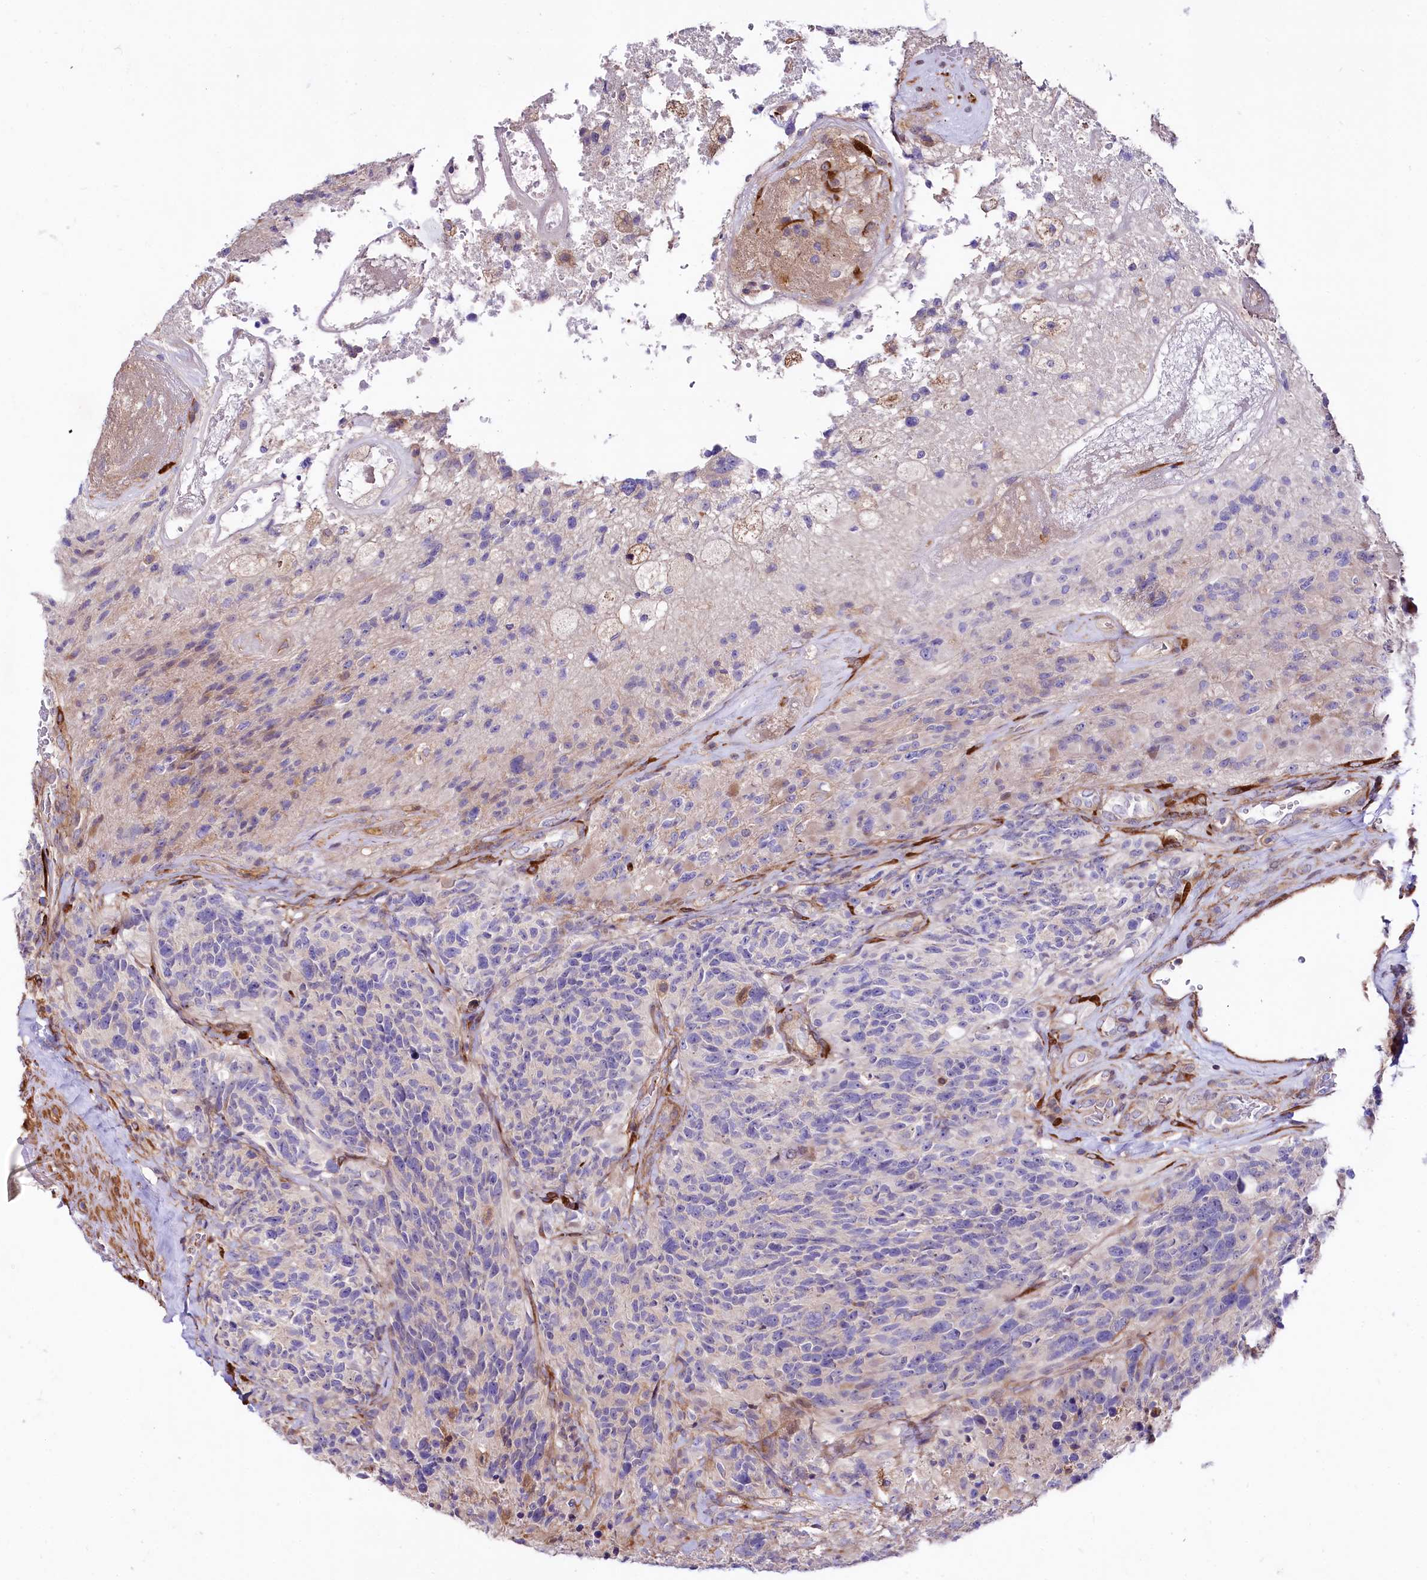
{"staining": {"intensity": "negative", "quantity": "none", "location": "none"}, "tissue": "glioma", "cell_type": "Tumor cells", "image_type": "cancer", "snomed": [{"axis": "morphology", "description": "Glioma, malignant, High grade"}, {"axis": "topography", "description": "Brain"}], "caption": "An immunohistochemistry micrograph of glioma is shown. There is no staining in tumor cells of glioma. The staining is performed using DAB brown chromogen with nuclei counter-stained in using hematoxylin.", "gene": "FCHSD2", "patient": {"sex": "male", "age": 76}}